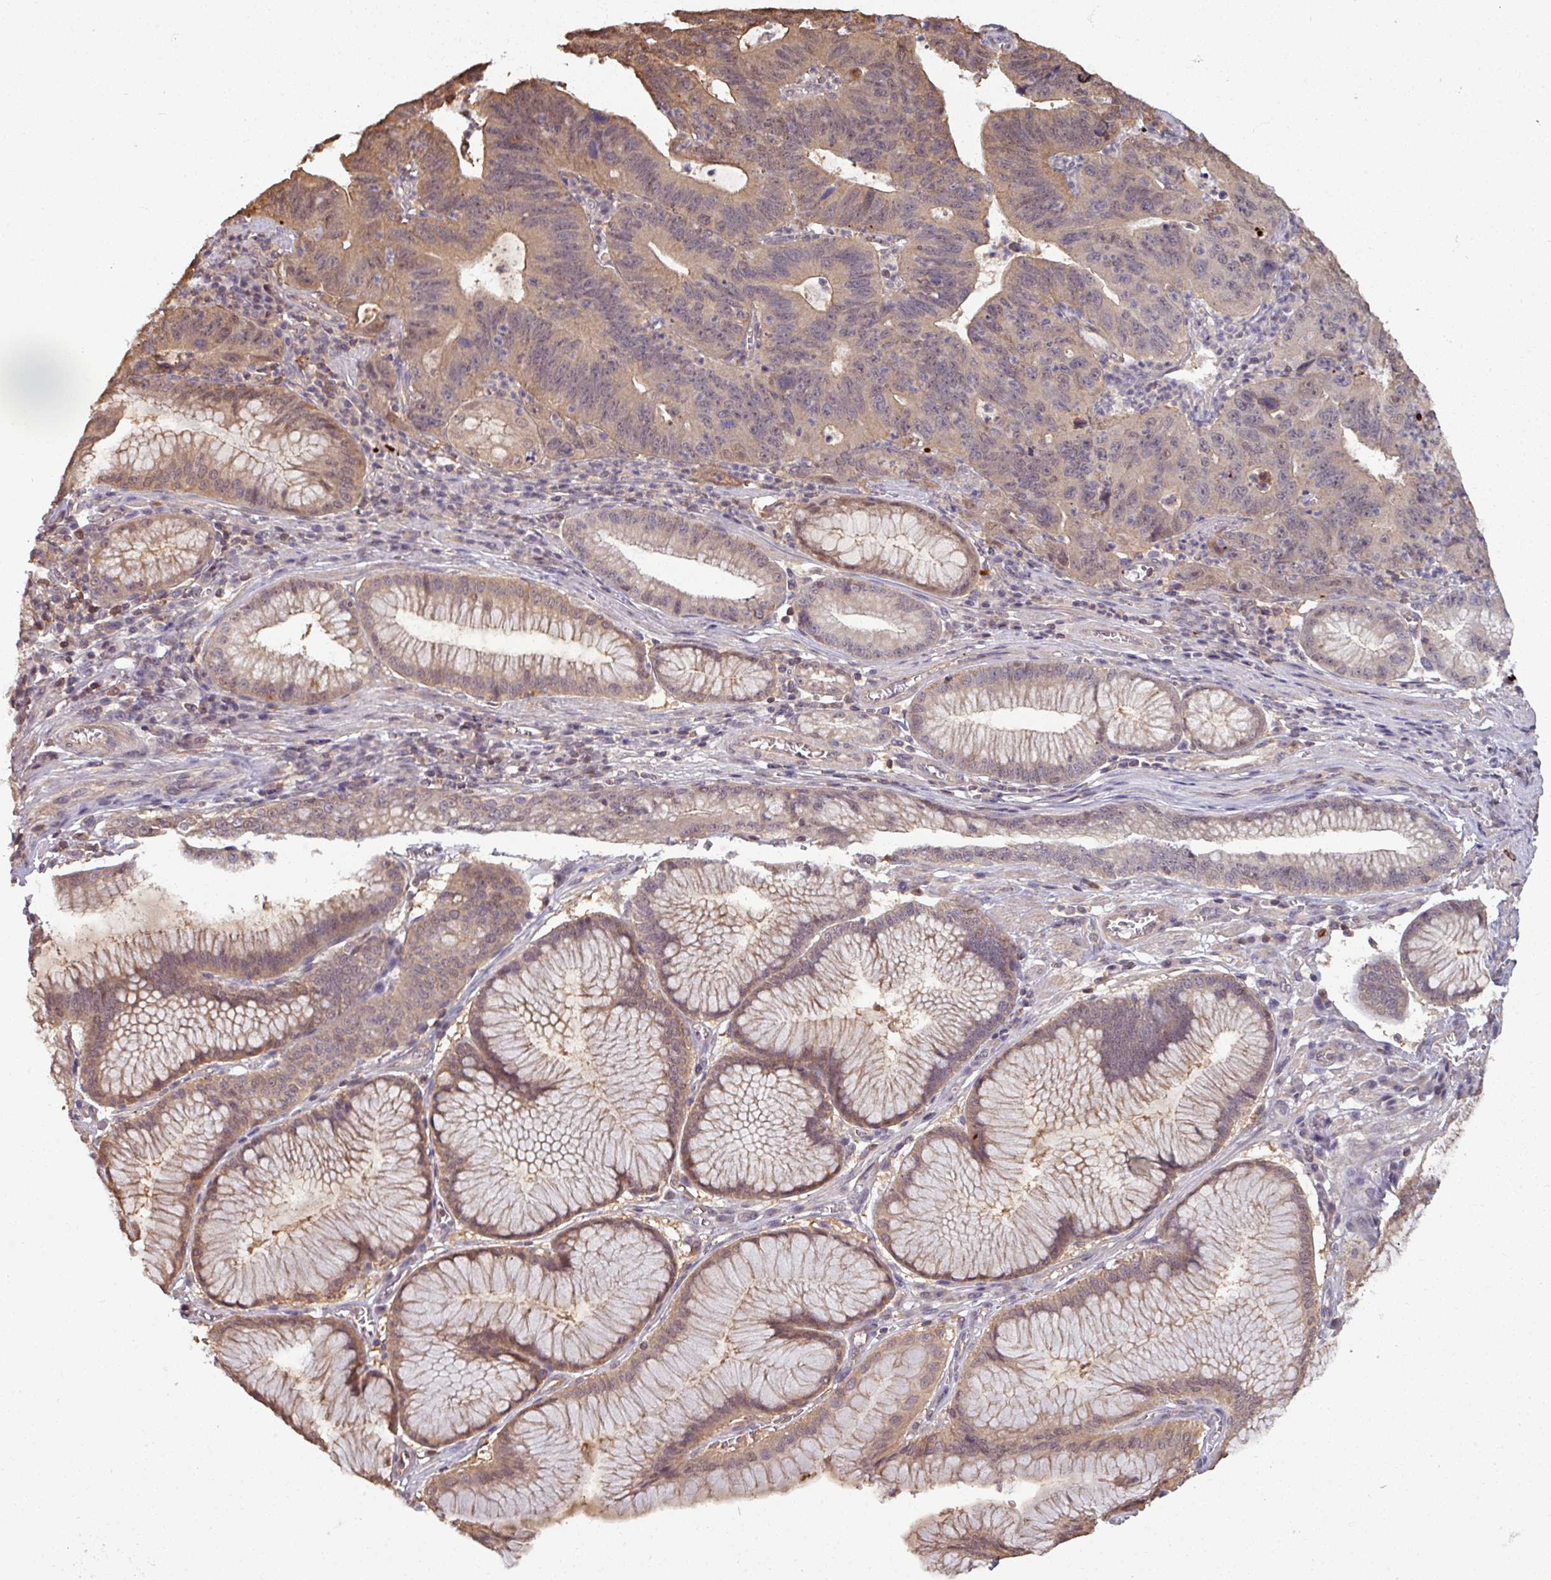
{"staining": {"intensity": "moderate", "quantity": "25%-75%", "location": "cytoplasmic/membranous"}, "tissue": "stomach cancer", "cell_type": "Tumor cells", "image_type": "cancer", "snomed": [{"axis": "morphology", "description": "Adenocarcinoma, NOS"}, {"axis": "topography", "description": "Stomach"}], "caption": "The image reveals immunohistochemical staining of adenocarcinoma (stomach). There is moderate cytoplasmic/membranous expression is seen in about 25%-75% of tumor cells. (Brightfield microscopy of DAB IHC at high magnification).", "gene": "TUSC3", "patient": {"sex": "male", "age": 59}}